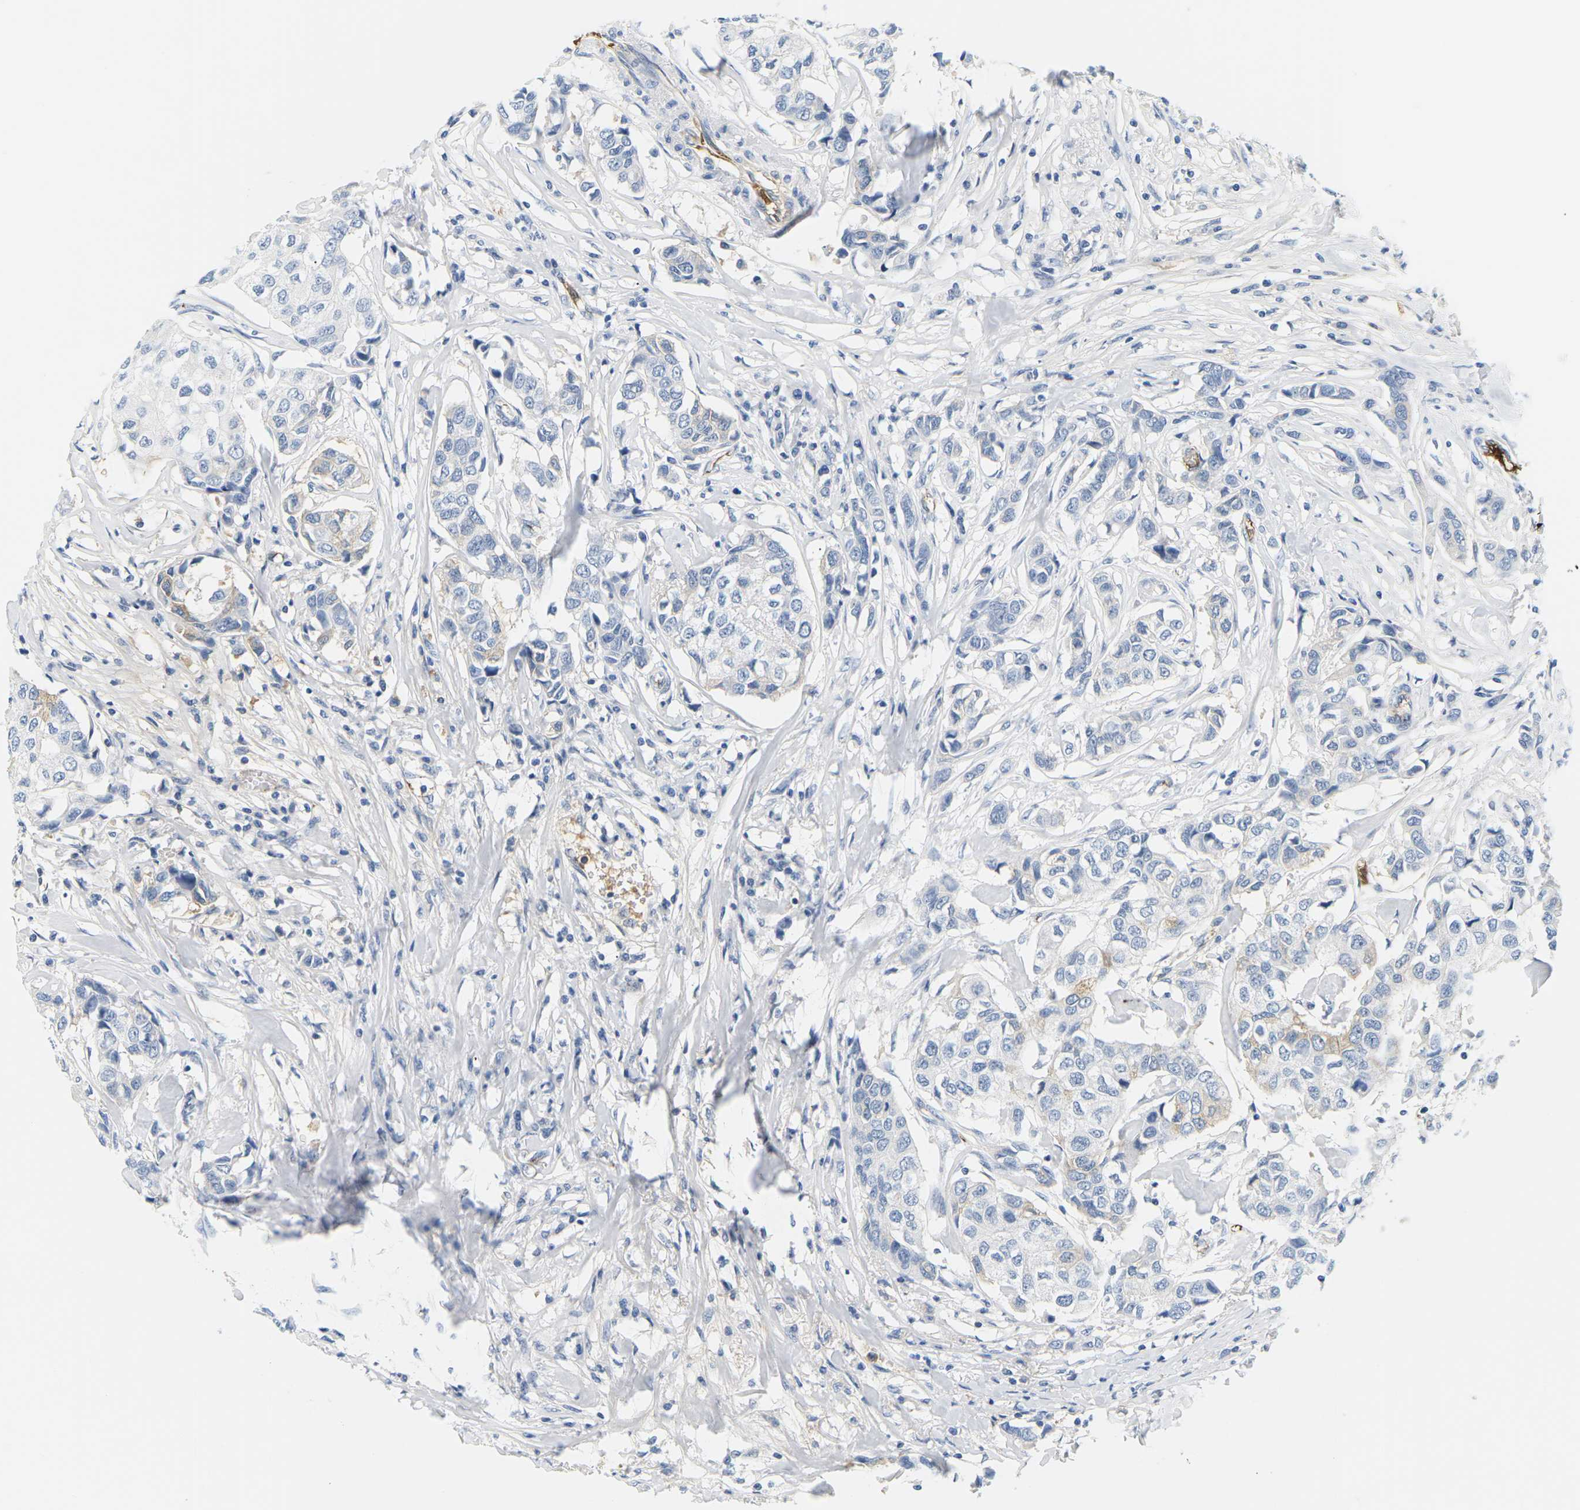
{"staining": {"intensity": "weak", "quantity": "<25%", "location": "cytoplasmic/membranous"}, "tissue": "breast cancer", "cell_type": "Tumor cells", "image_type": "cancer", "snomed": [{"axis": "morphology", "description": "Duct carcinoma"}, {"axis": "topography", "description": "Breast"}], "caption": "Breast cancer stained for a protein using IHC reveals no positivity tumor cells.", "gene": "APOB", "patient": {"sex": "female", "age": 80}}